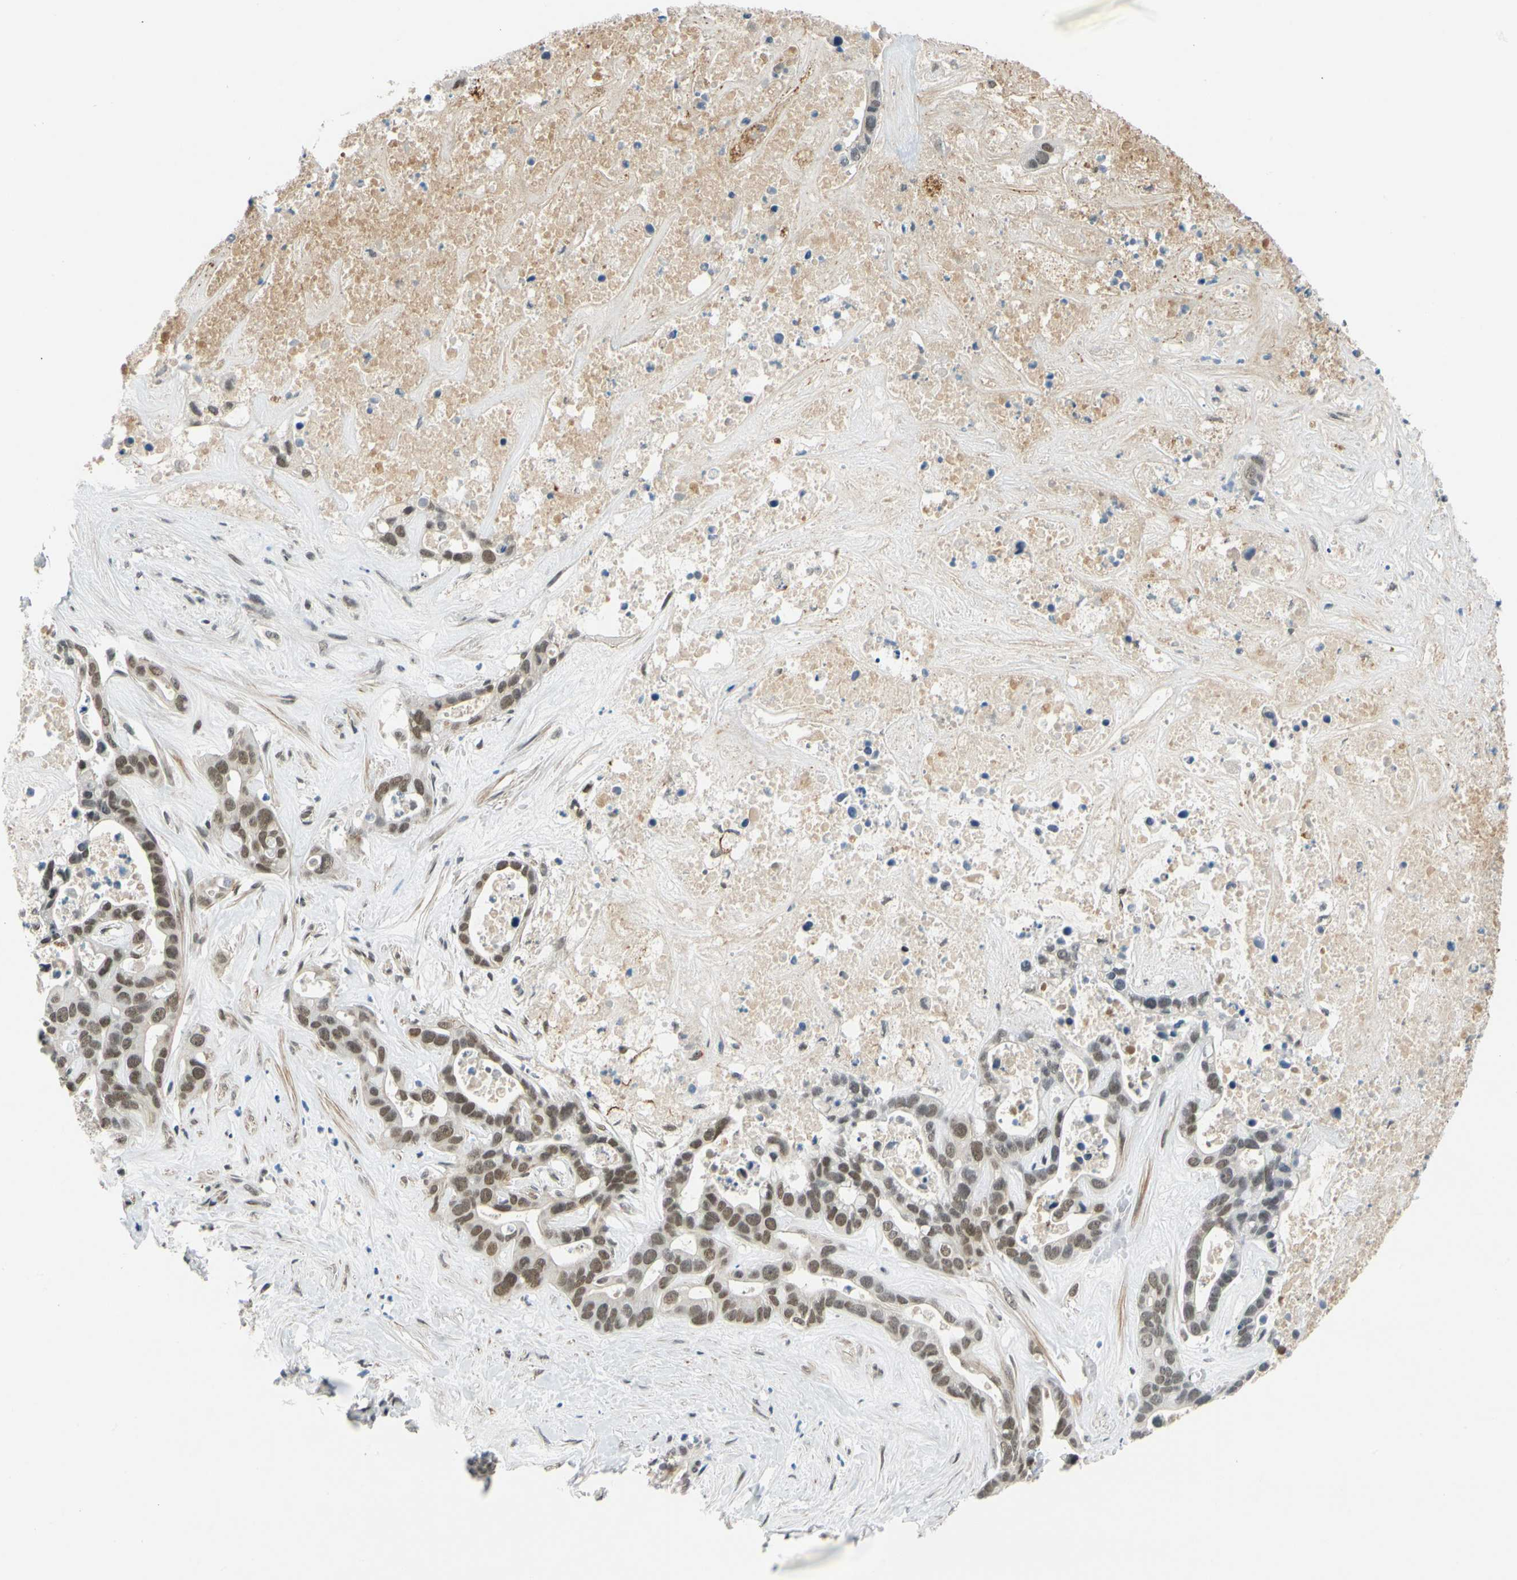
{"staining": {"intensity": "moderate", "quantity": ">75%", "location": "nuclear"}, "tissue": "liver cancer", "cell_type": "Tumor cells", "image_type": "cancer", "snomed": [{"axis": "morphology", "description": "Cholangiocarcinoma"}, {"axis": "topography", "description": "Liver"}], "caption": "Approximately >75% of tumor cells in human liver cancer show moderate nuclear protein expression as visualized by brown immunohistochemical staining.", "gene": "POGZ", "patient": {"sex": "female", "age": 65}}